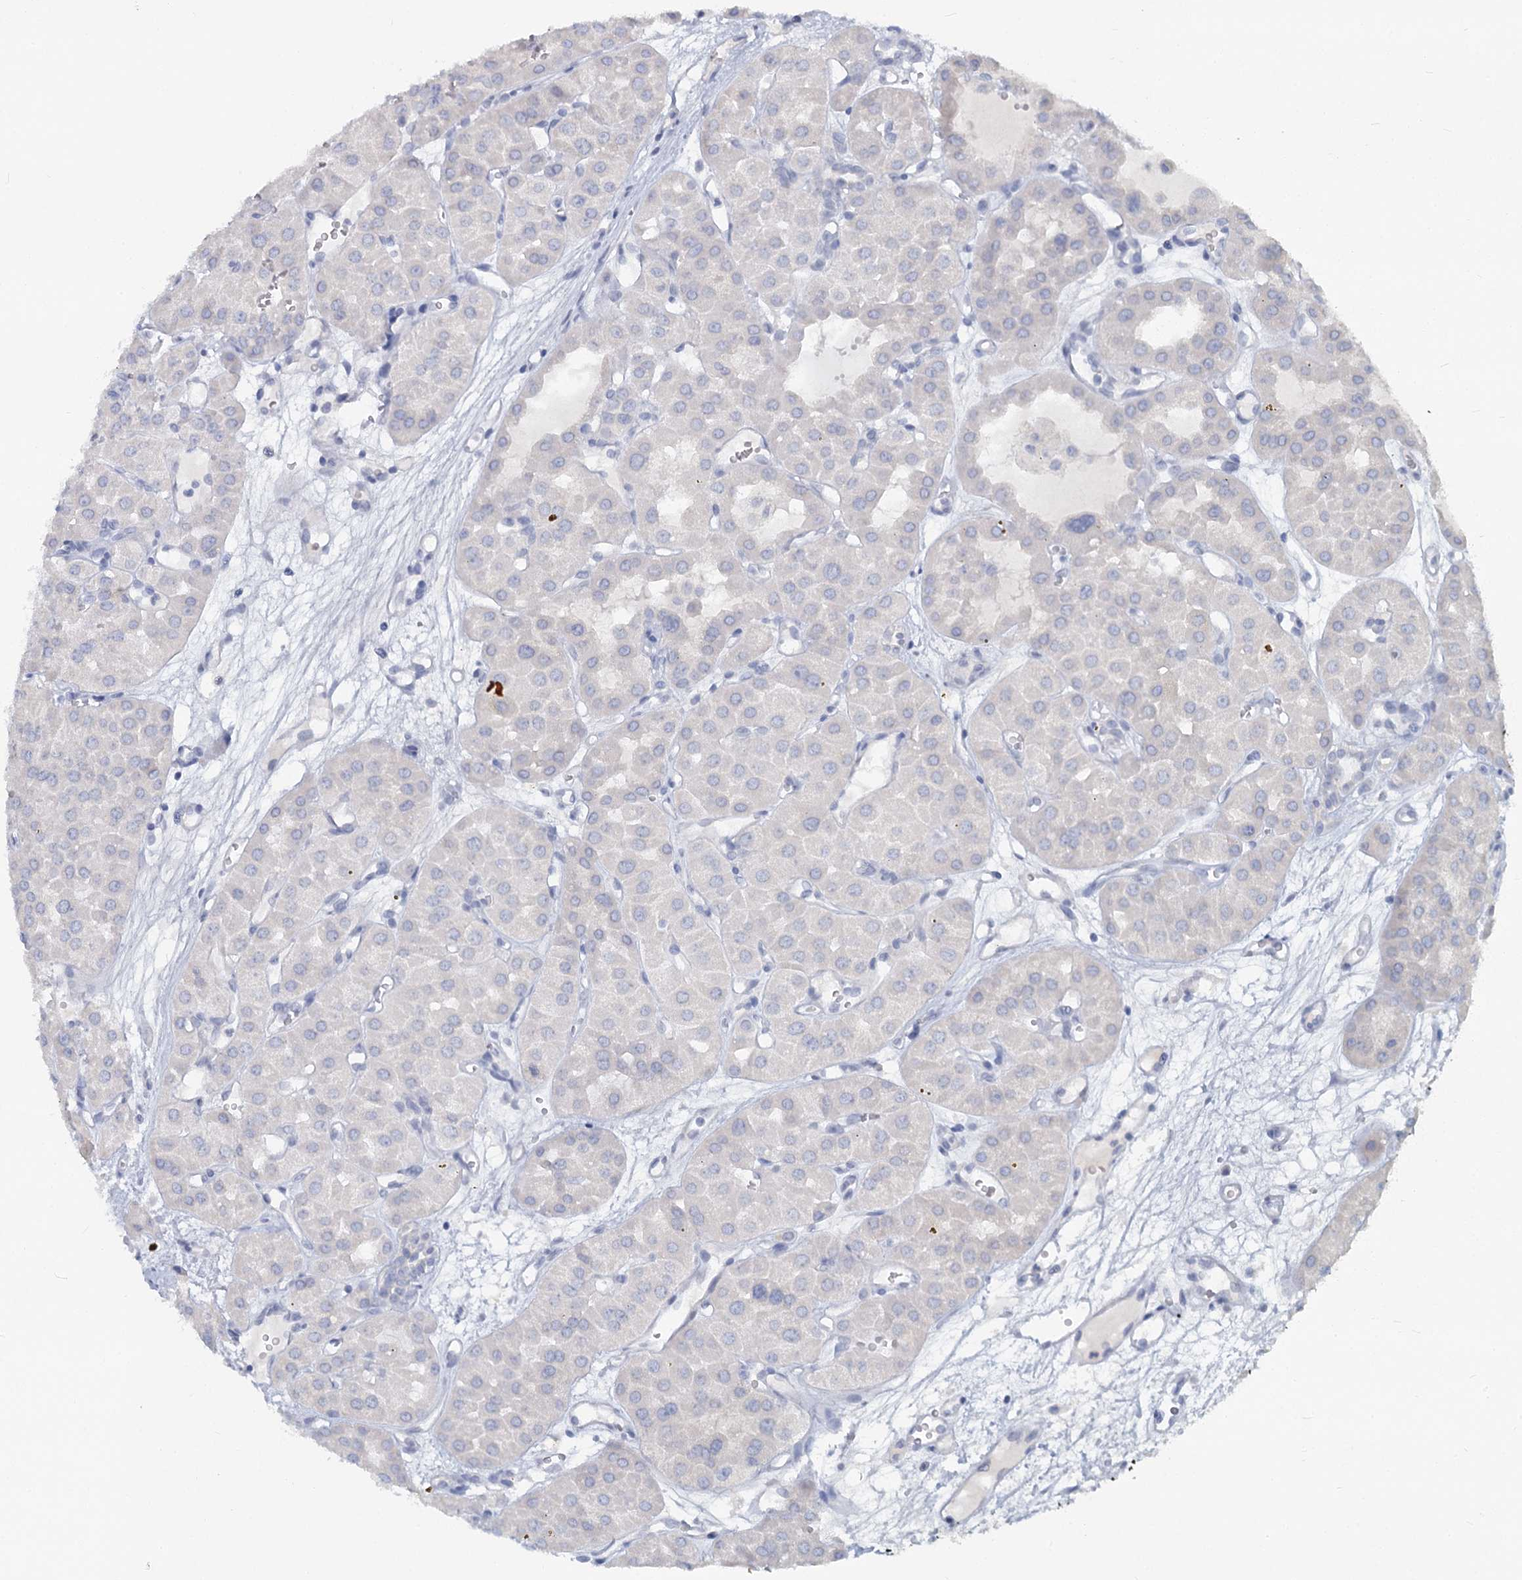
{"staining": {"intensity": "negative", "quantity": "none", "location": "none"}, "tissue": "renal cancer", "cell_type": "Tumor cells", "image_type": "cancer", "snomed": [{"axis": "morphology", "description": "Carcinoma, NOS"}, {"axis": "topography", "description": "Kidney"}], "caption": "Renal carcinoma stained for a protein using immunohistochemistry (IHC) shows no staining tumor cells.", "gene": "CHGA", "patient": {"sex": "female", "age": 75}}